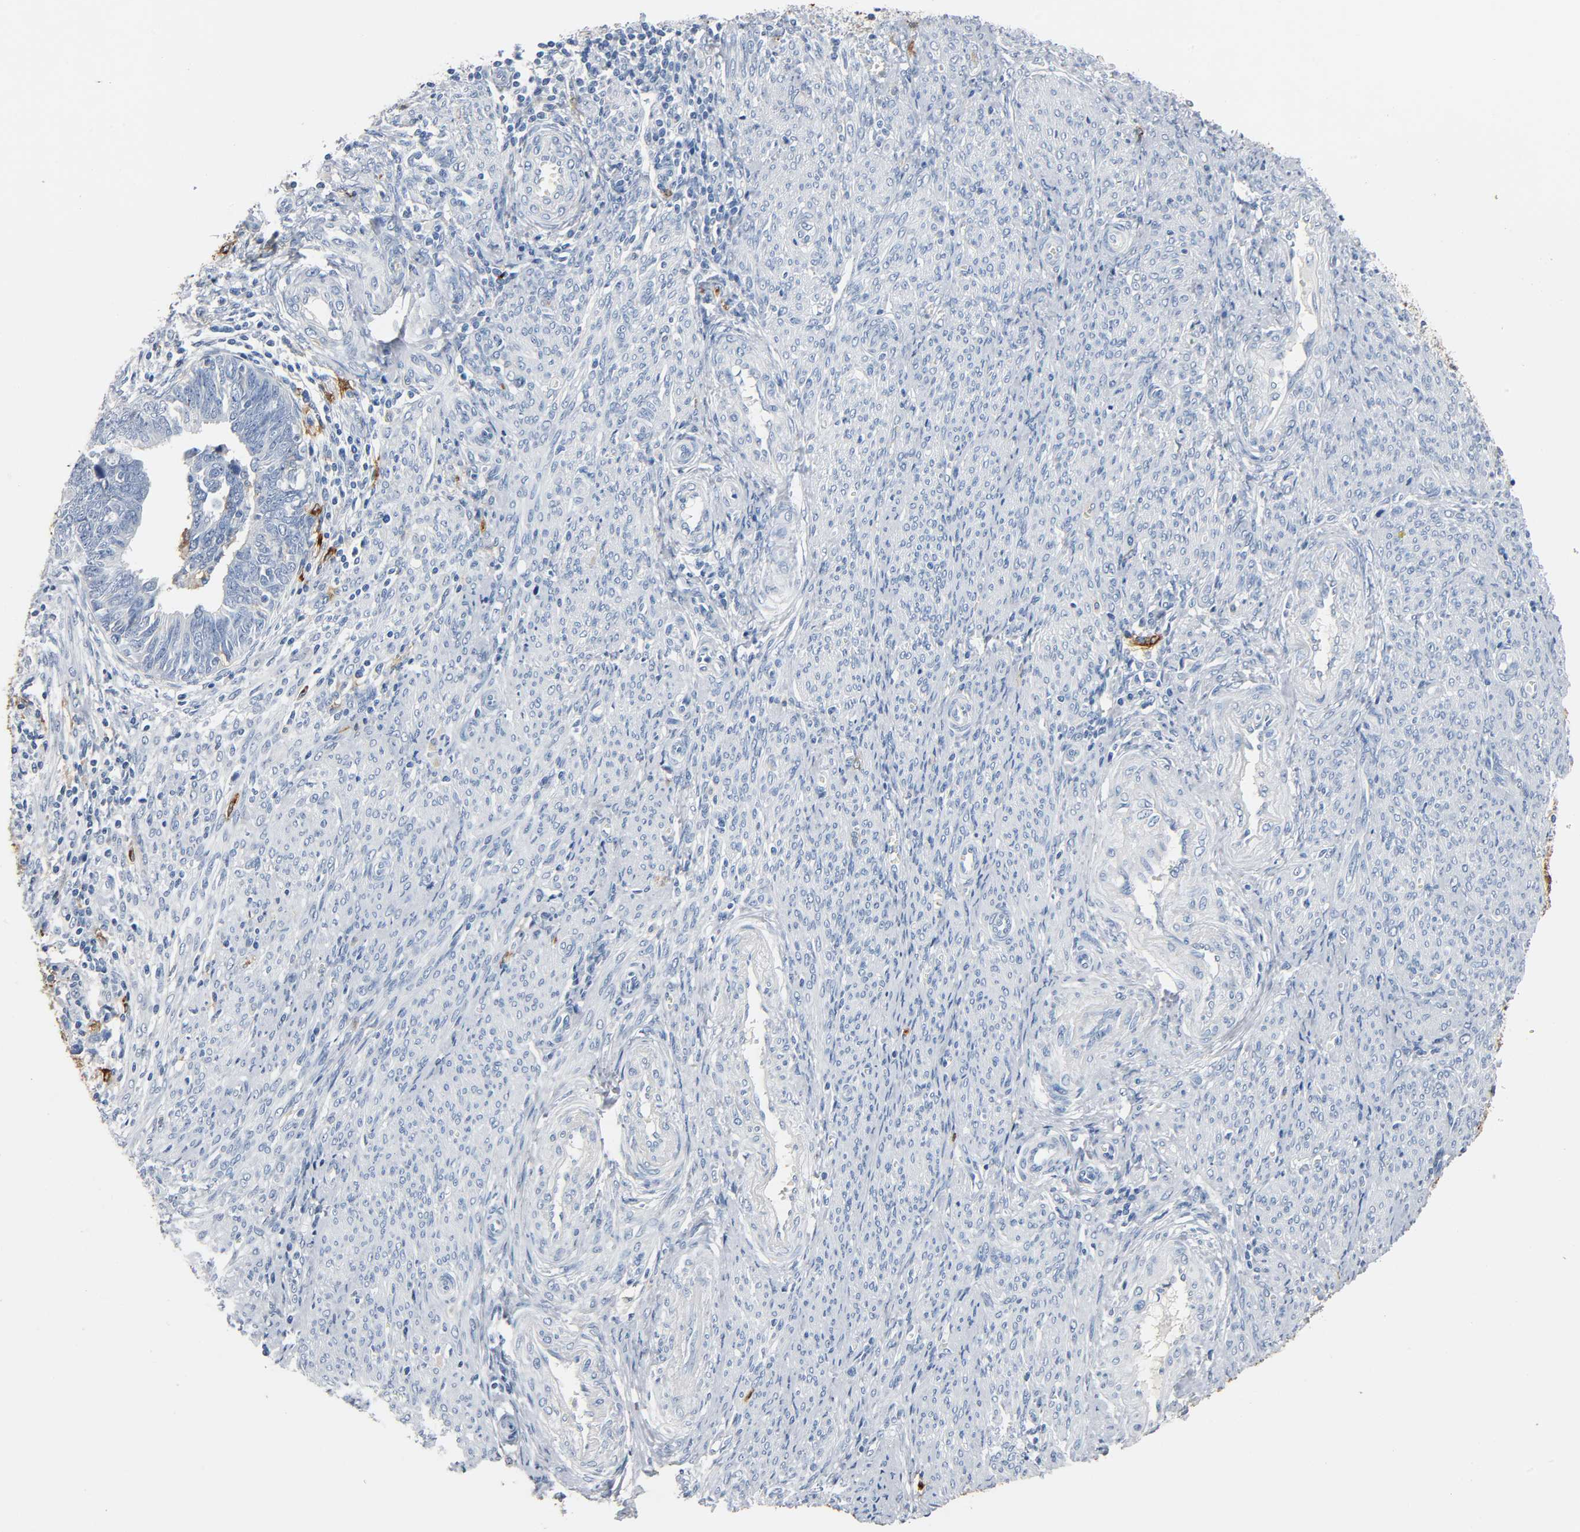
{"staining": {"intensity": "negative", "quantity": "none", "location": "none"}, "tissue": "endometrial cancer", "cell_type": "Tumor cells", "image_type": "cancer", "snomed": [{"axis": "morphology", "description": "Adenocarcinoma, NOS"}, {"axis": "topography", "description": "Endometrium"}], "caption": "IHC micrograph of human endometrial cancer (adenocarcinoma) stained for a protein (brown), which shows no staining in tumor cells.", "gene": "ANPEP", "patient": {"sex": "female", "age": 75}}